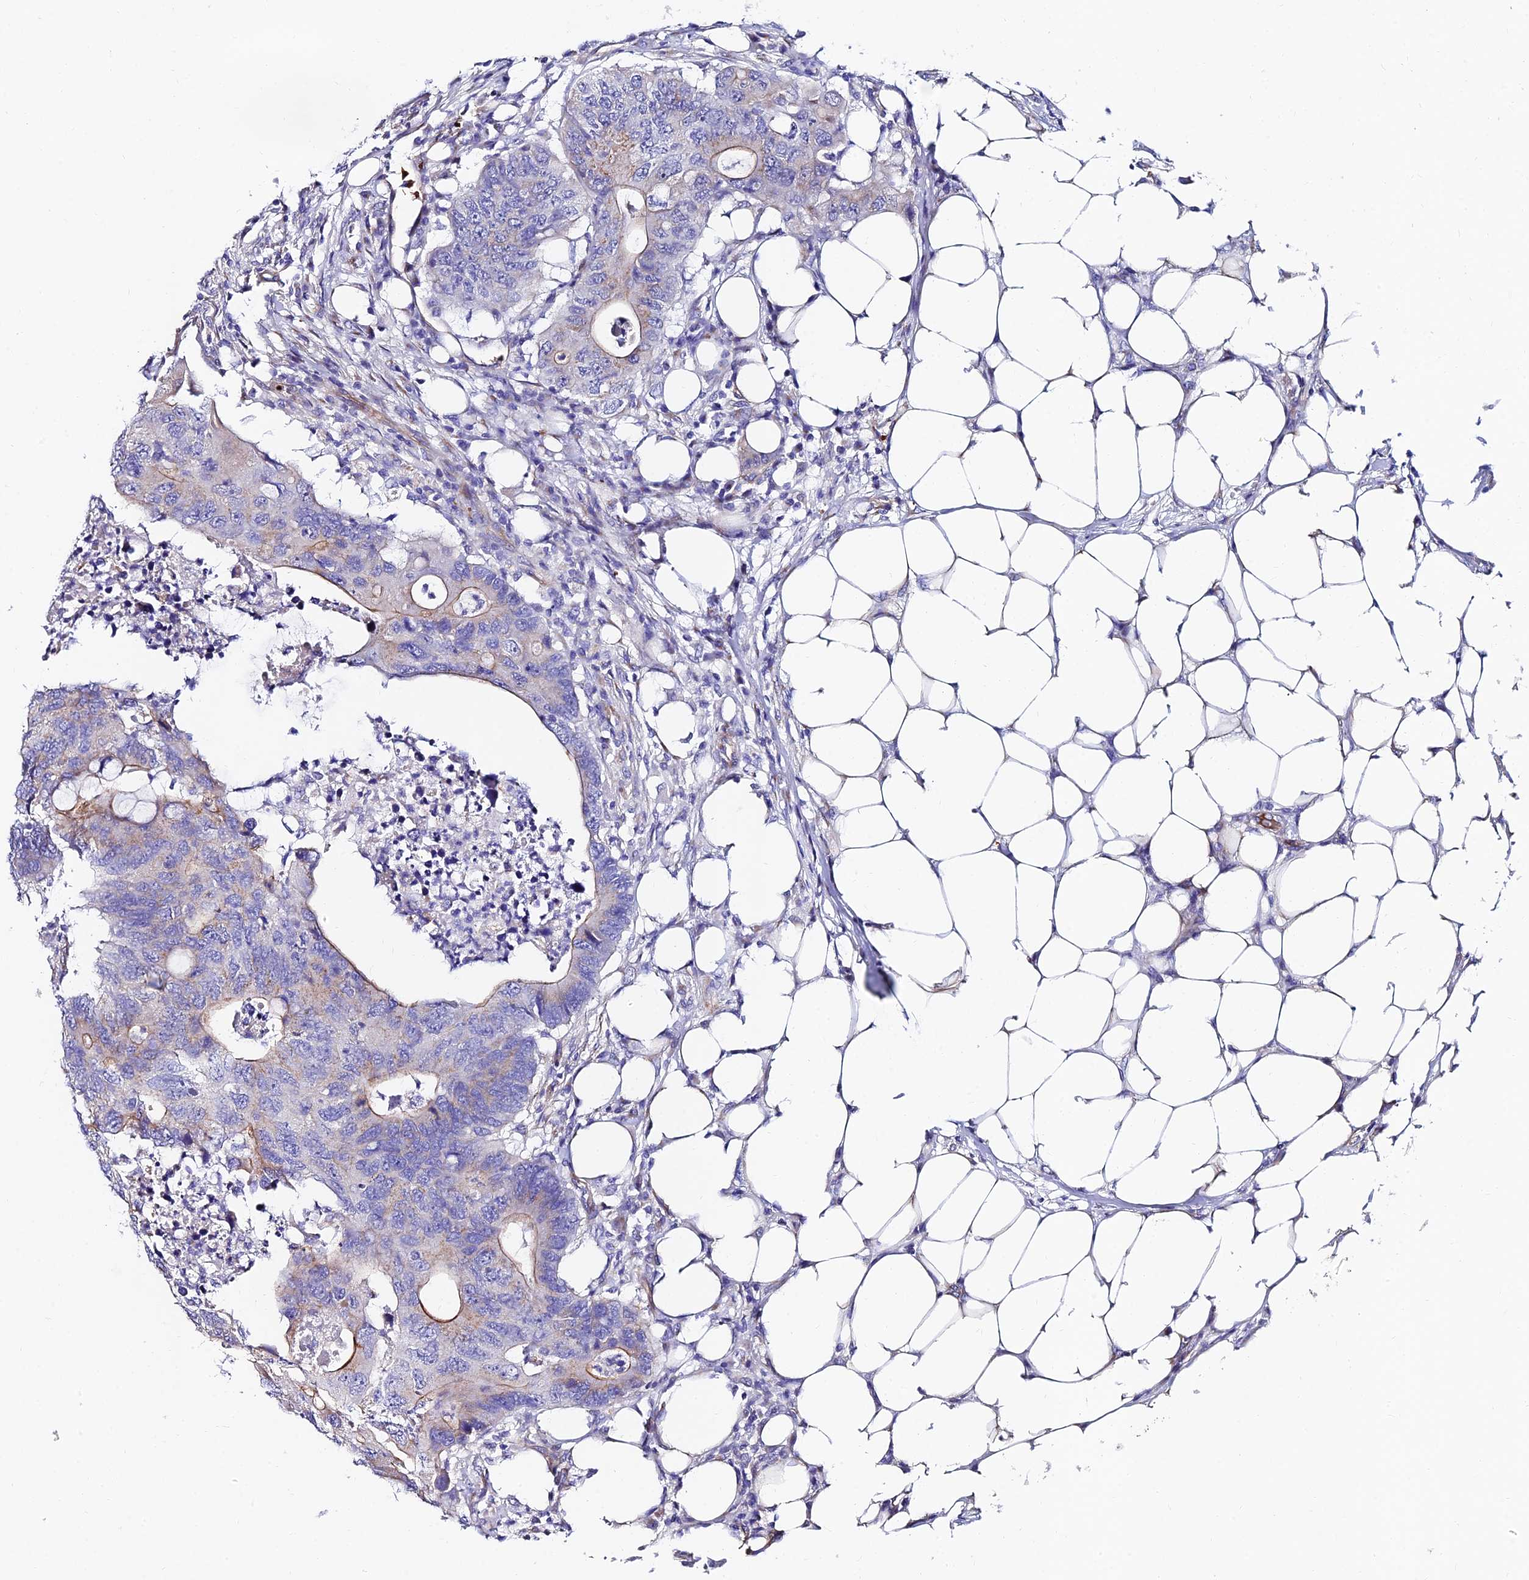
{"staining": {"intensity": "moderate", "quantity": "<25%", "location": "cytoplasmic/membranous"}, "tissue": "colorectal cancer", "cell_type": "Tumor cells", "image_type": "cancer", "snomed": [{"axis": "morphology", "description": "Adenocarcinoma, NOS"}, {"axis": "topography", "description": "Colon"}], "caption": "The histopathology image demonstrates immunohistochemical staining of colorectal adenocarcinoma. There is moderate cytoplasmic/membranous staining is seen in about <25% of tumor cells.", "gene": "ADGRF3", "patient": {"sex": "male", "age": 71}}